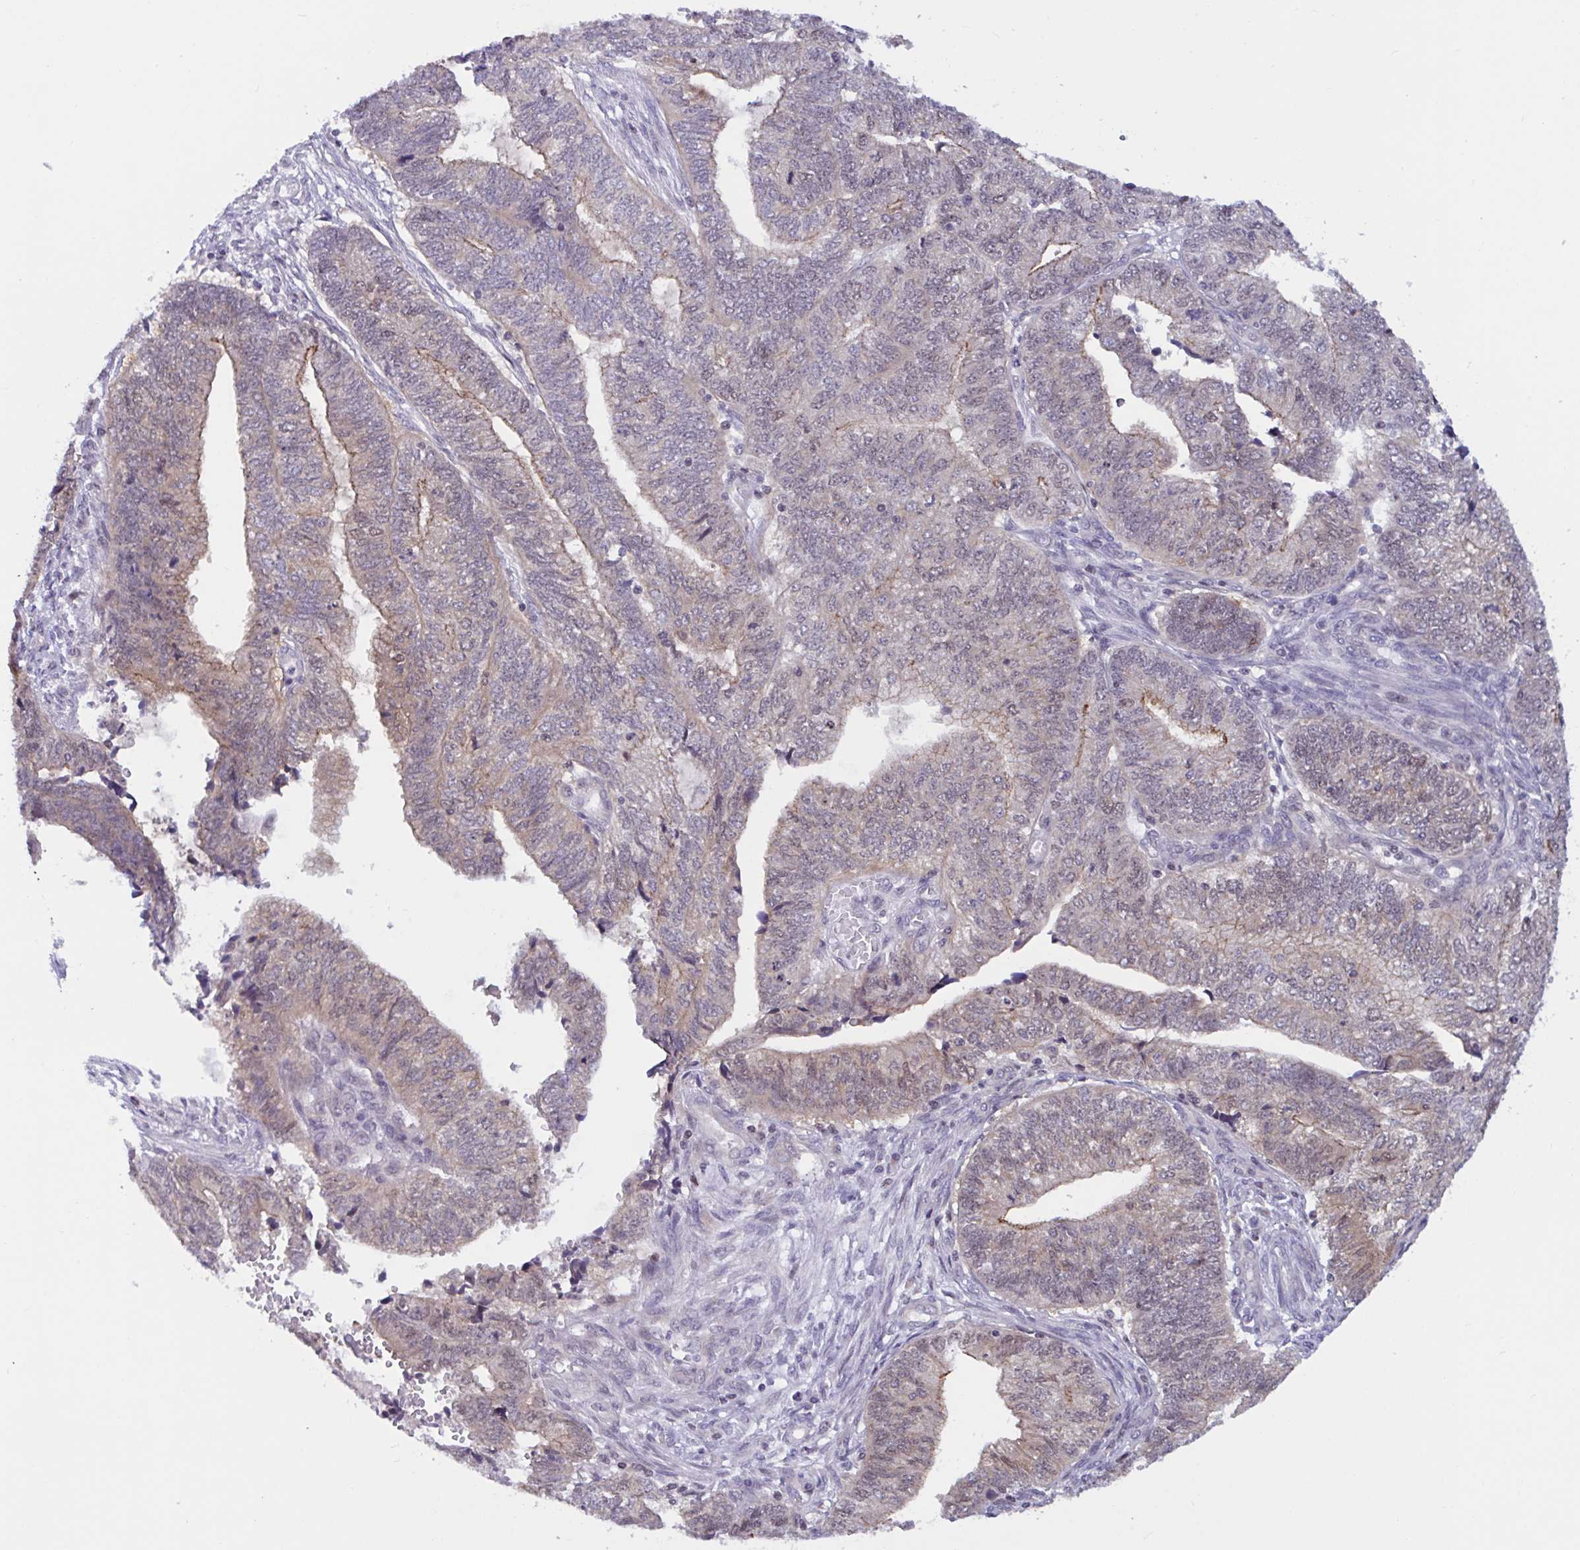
{"staining": {"intensity": "weak", "quantity": "25%-75%", "location": "cytoplasmic/membranous"}, "tissue": "endometrial cancer", "cell_type": "Tumor cells", "image_type": "cancer", "snomed": [{"axis": "morphology", "description": "Adenocarcinoma, NOS"}, {"axis": "topography", "description": "Uterus"}, {"axis": "topography", "description": "Endometrium"}], "caption": "Human adenocarcinoma (endometrial) stained with a brown dye displays weak cytoplasmic/membranous positive staining in about 25%-75% of tumor cells.", "gene": "SNX11", "patient": {"sex": "female", "age": 70}}